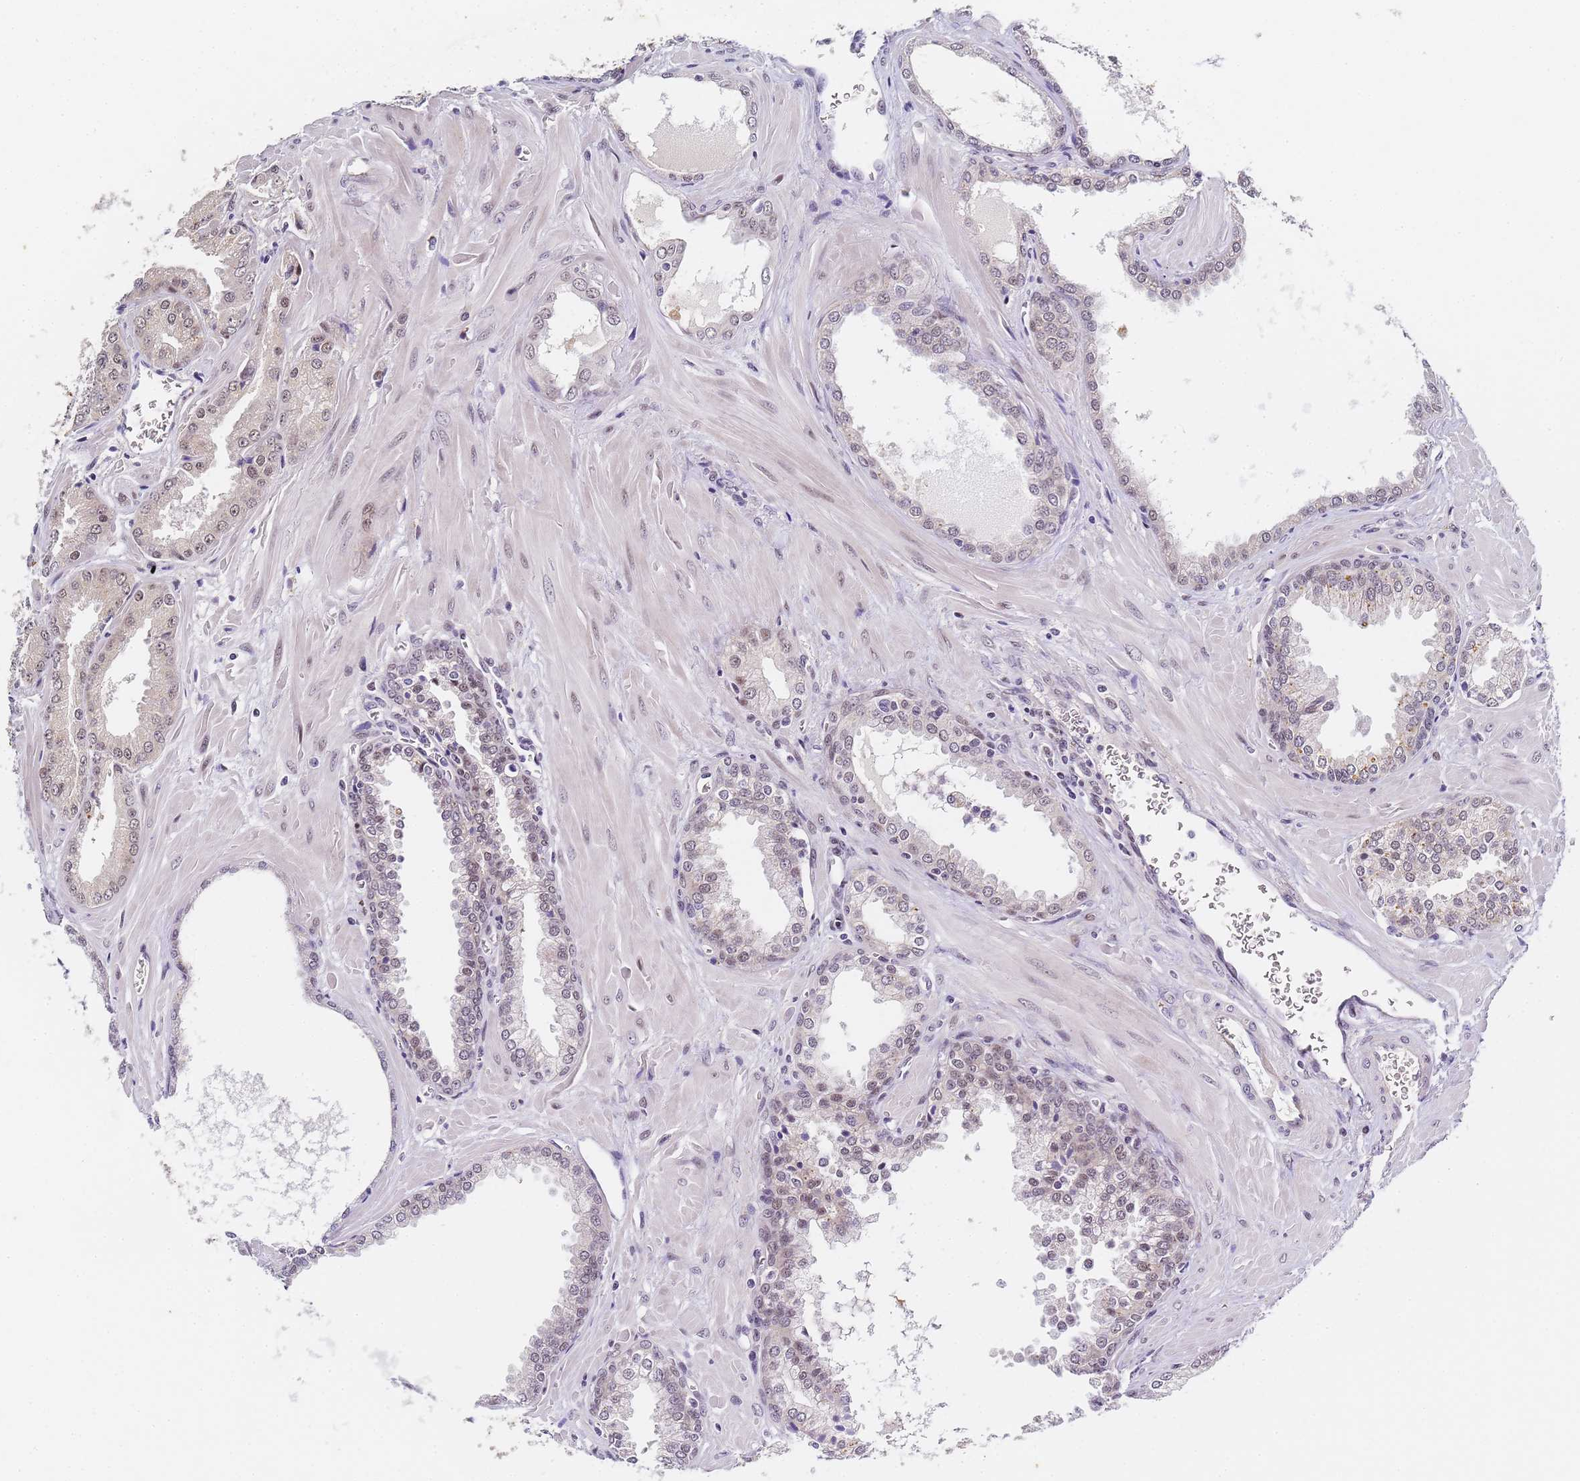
{"staining": {"intensity": "weak", "quantity": "<25%", "location": "nuclear"}, "tissue": "prostate cancer", "cell_type": "Tumor cells", "image_type": "cancer", "snomed": [{"axis": "morphology", "description": "Adenocarcinoma, Low grade"}, {"axis": "topography", "description": "Prostate"}], "caption": "Histopathology image shows no protein positivity in tumor cells of prostate adenocarcinoma (low-grade) tissue.", "gene": "FNBP4", "patient": {"sex": "male", "age": 67}}